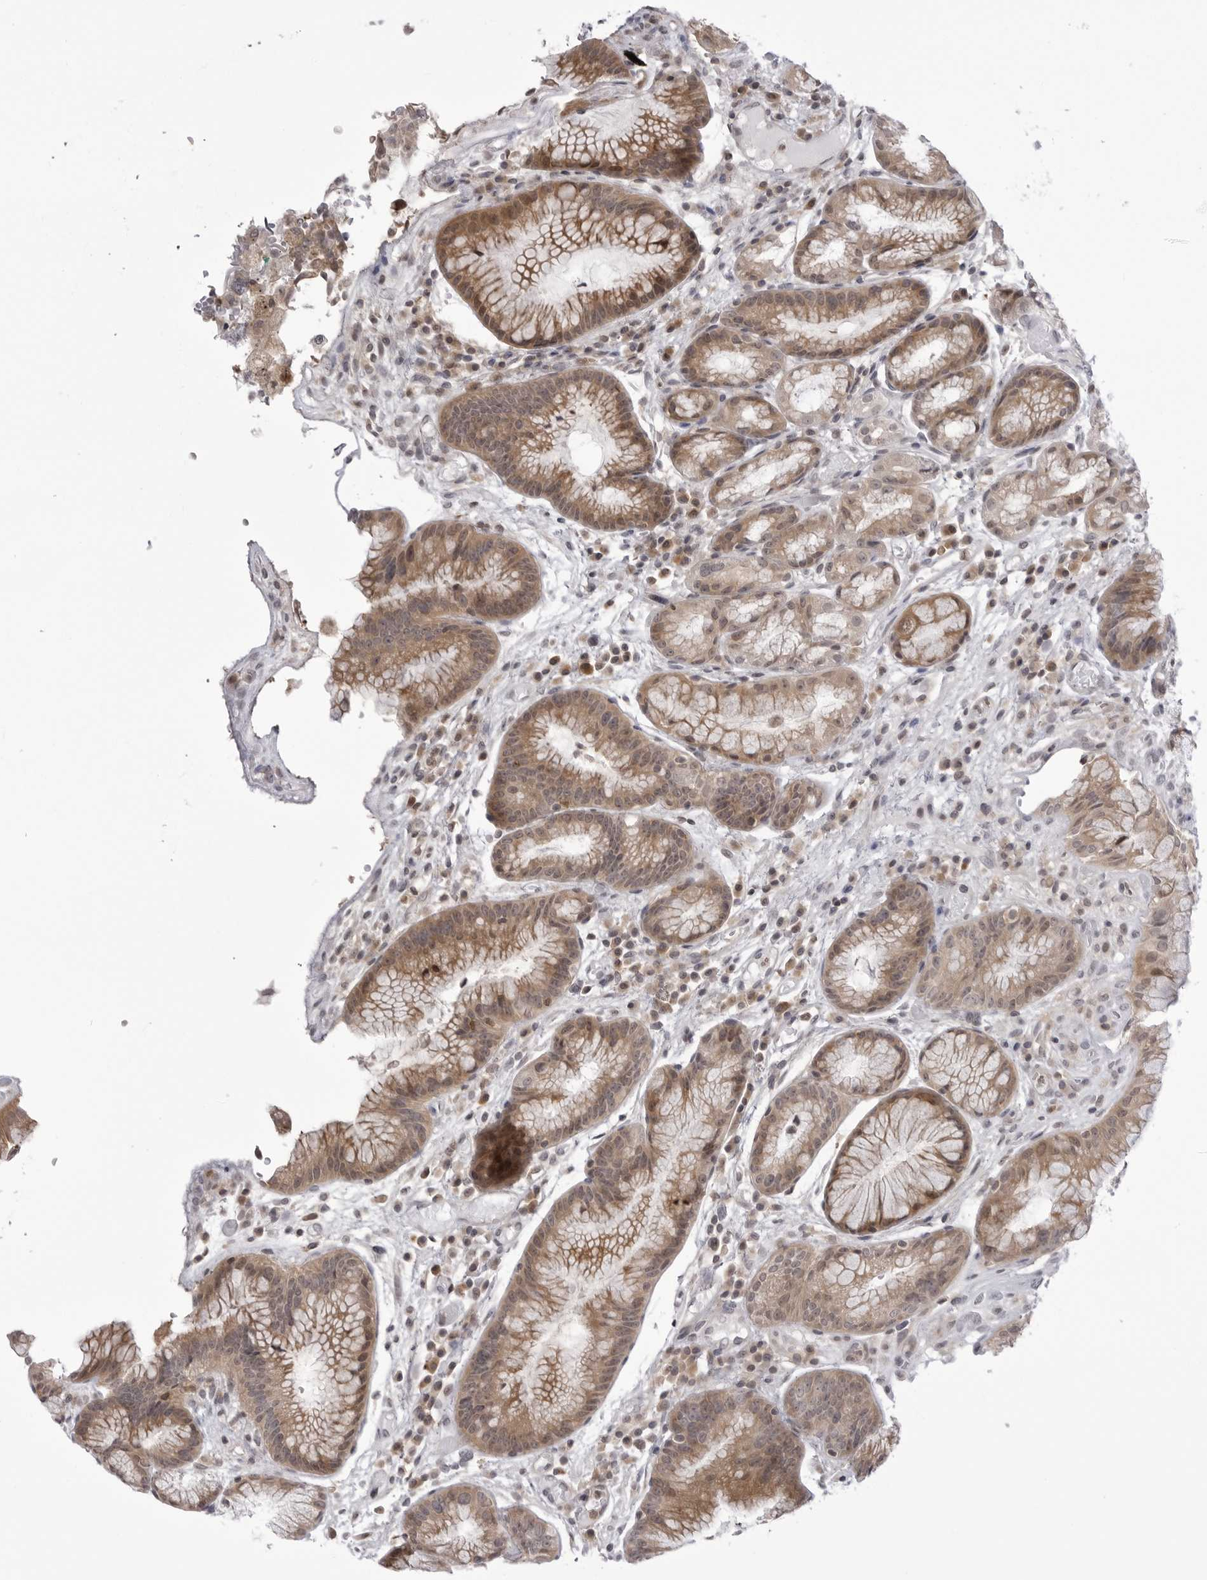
{"staining": {"intensity": "moderate", "quantity": "25%-75%", "location": "cytoplasmic/membranous"}, "tissue": "stomach", "cell_type": "Glandular cells", "image_type": "normal", "snomed": [{"axis": "morphology", "description": "Normal tissue, NOS"}, {"axis": "topography", "description": "Stomach, upper"}], "caption": "Immunohistochemical staining of benign human stomach reveals medium levels of moderate cytoplasmic/membranous expression in about 25%-75% of glandular cells.", "gene": "PTK2B", "patient": {"sex": "male", "age": 72}}